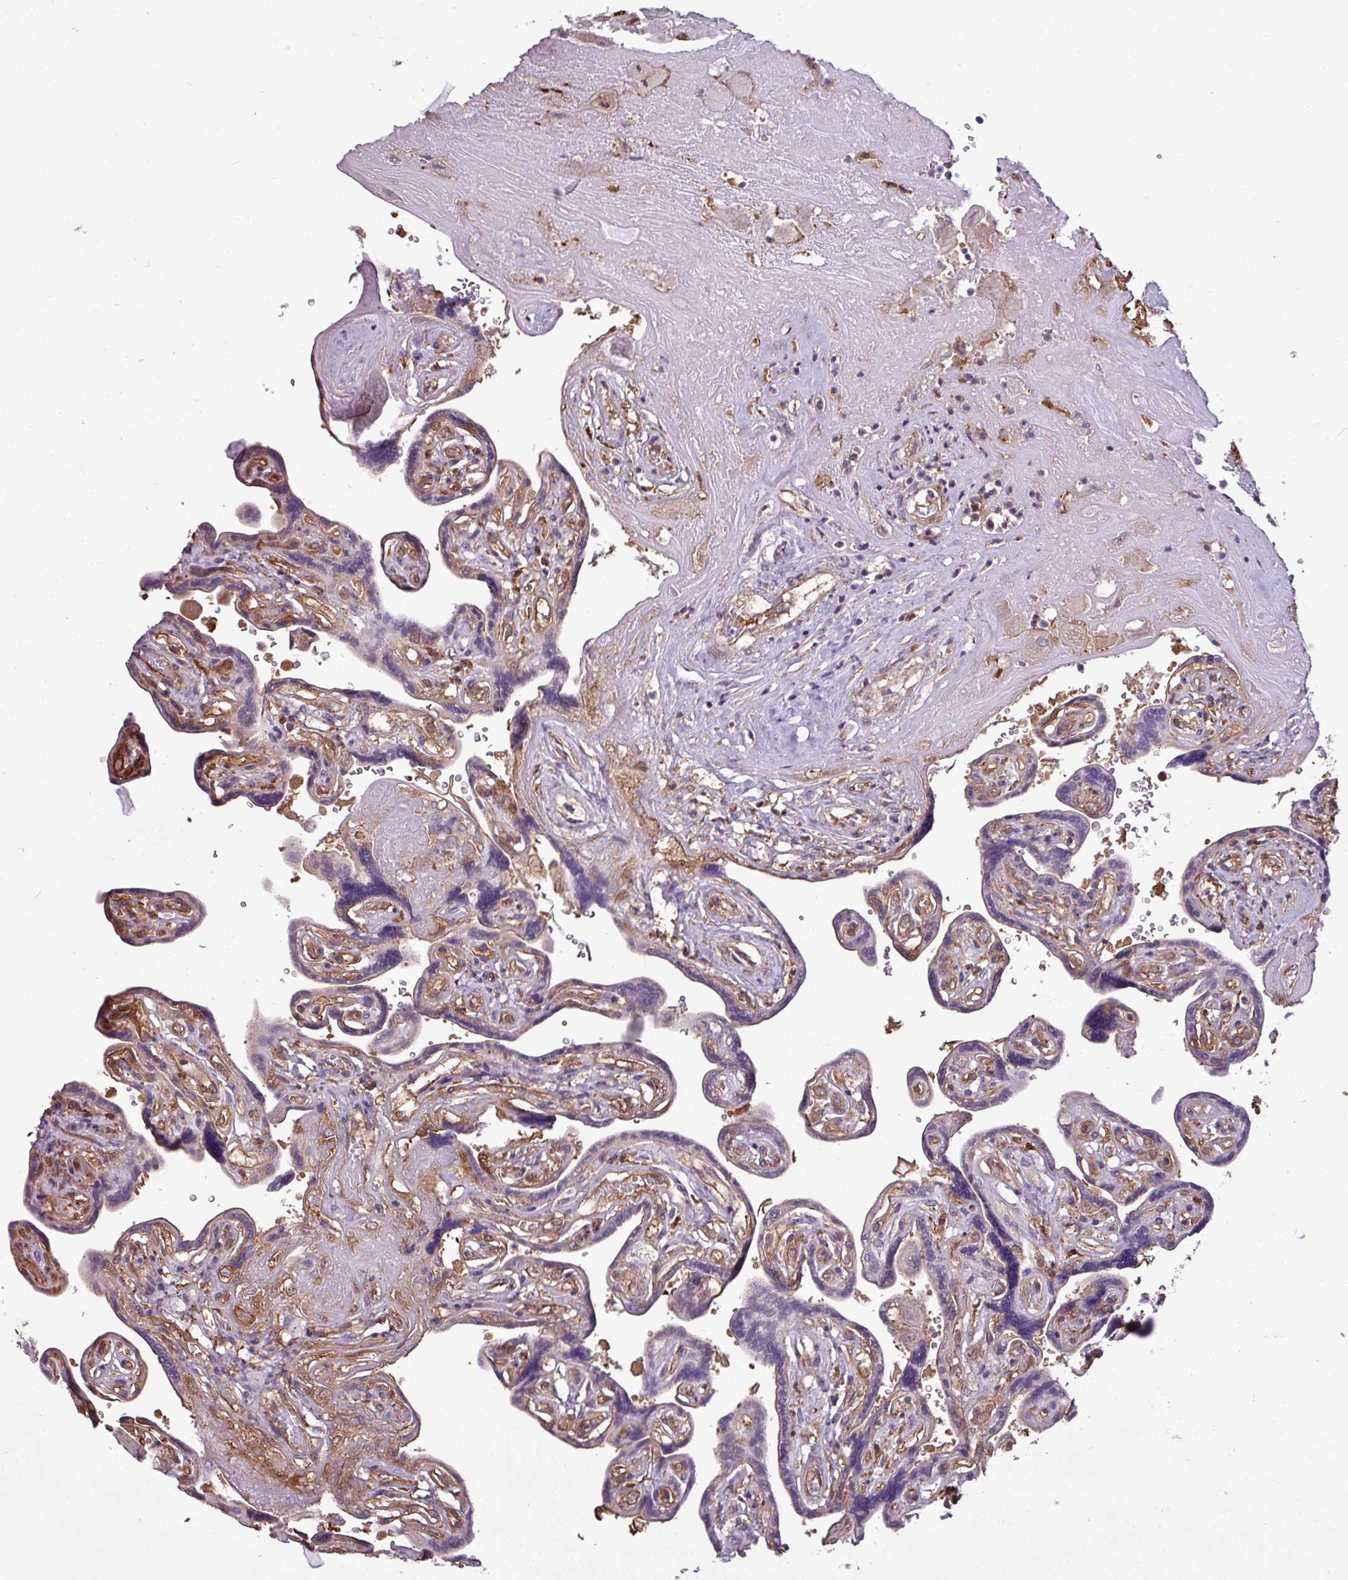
{"staining": {"intensity": "moderate", "quantity": "25%-75%", "location": "cytoplasmic/membranous"}, "tissue": "placenta", "cell_type": "Trophoblastic cells", "image_type": "normal", "snomed": [{"axis": "morphology", "description": "Normal tissue, NOS"}, {"axis": "topography", "description": "Placenta"}], "caption": "Immunohistochemical staining of unremarkable human placenta shows 25%-75% levels of moderate cytoplasmic/membranous protein positivity in approximately 25%-75% of trophoblastic cells. (Stains: DAB in brown, nuclei in blue, Microscopy: brightfield microscopy at high magnification).", "gene": "PACSIN2", "patient": {"sex": "female", "age": 32}}